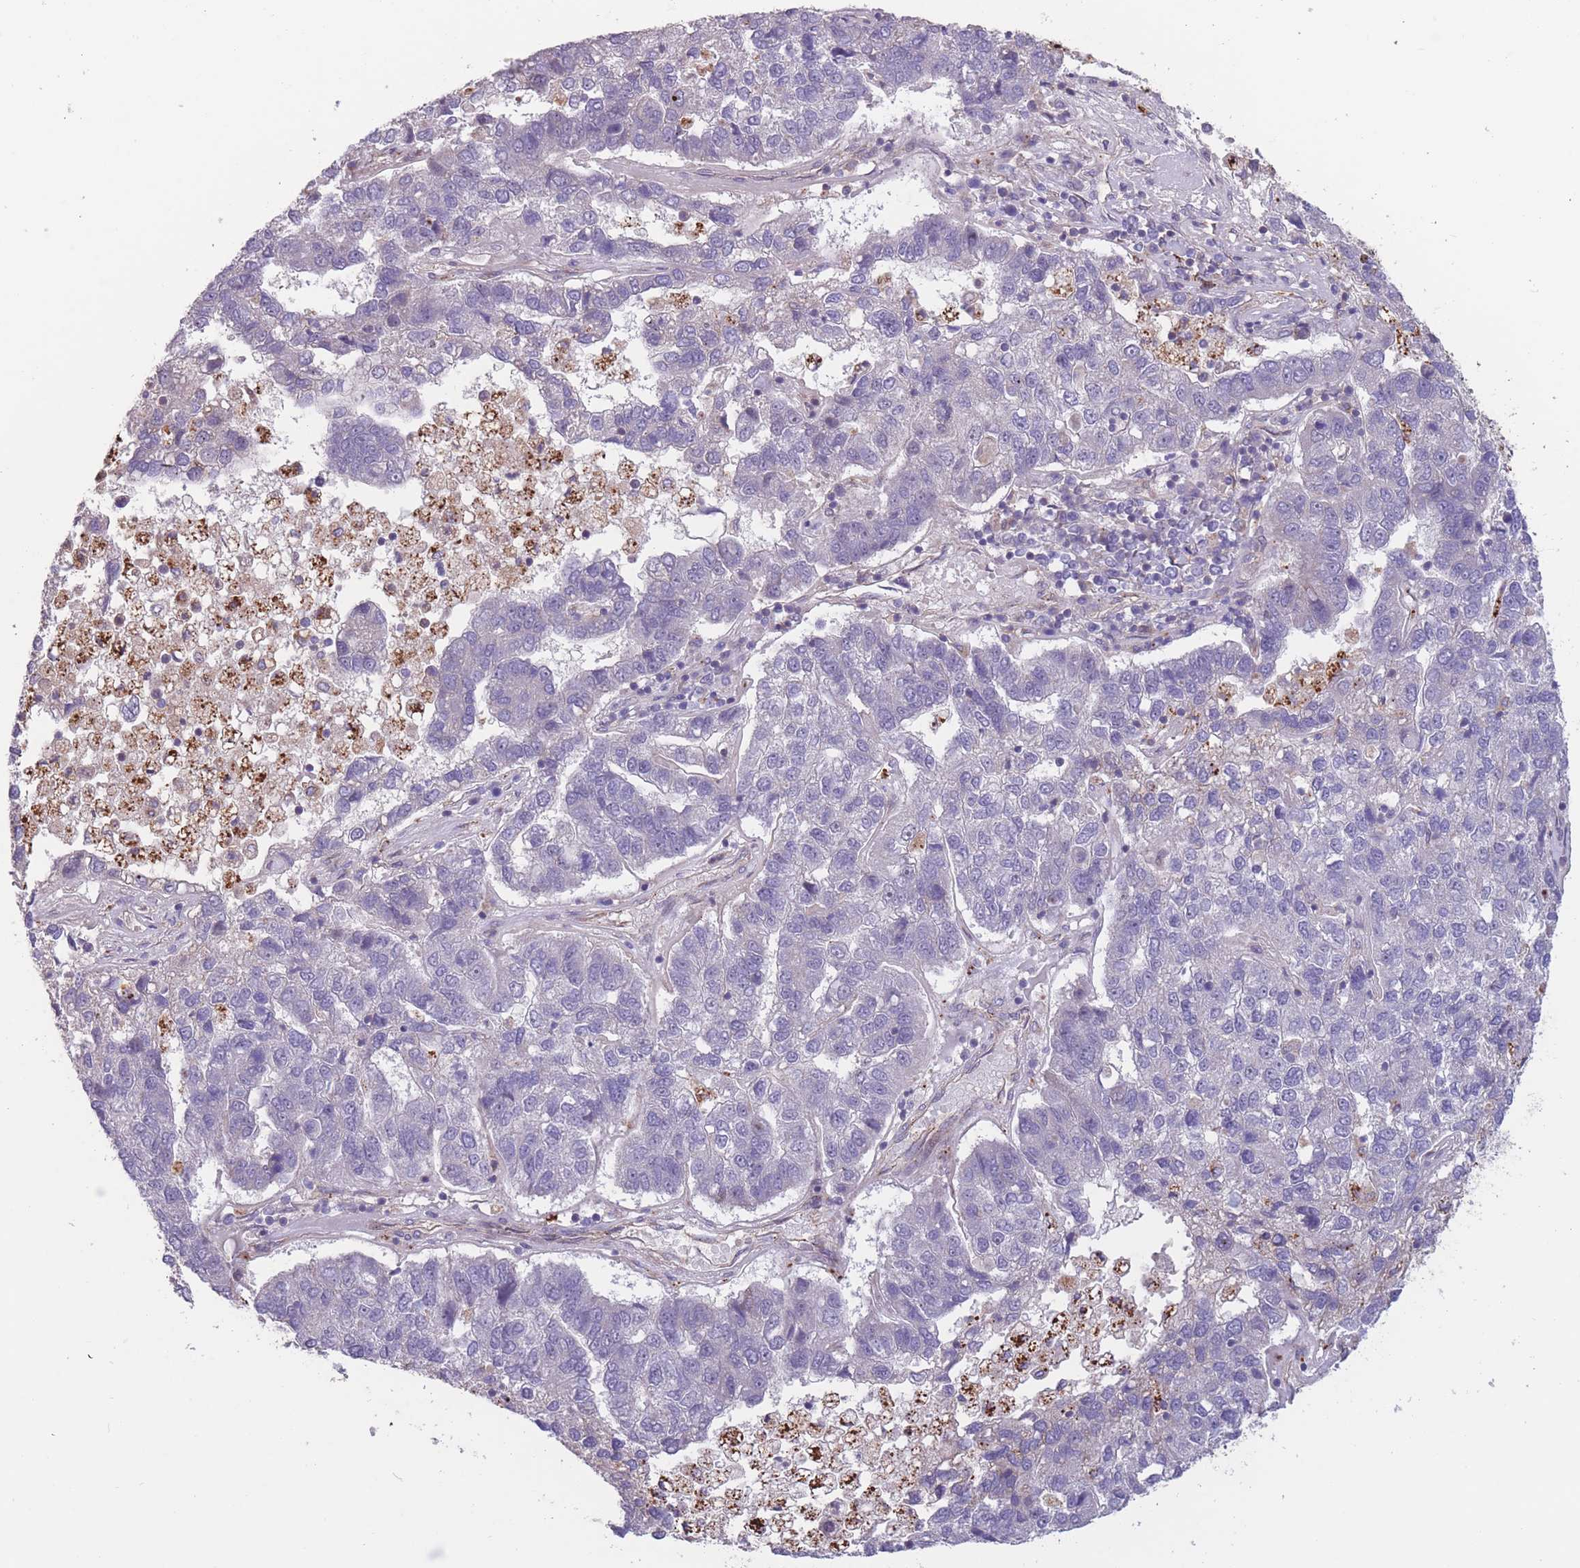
{"staining": {"intensity": "negative", "quantity": "none", "location": "none"}, "tissue": "pancreatic cancer", "cell_type": "Tumor cells", "image_type": "cancer", "snomed": [{"axis": "morphology", "description": "Adenocarcinoma, NOS"}, {"axis": "topography", "description": "Pancreas"}], "caption": "Immunohistochemistry of human pancreatic cancer (adenocarcinoma) shows no positivity in tumor cells.", "gene": "ITPKC", "patient": {"sex": "female", "age": 61}}